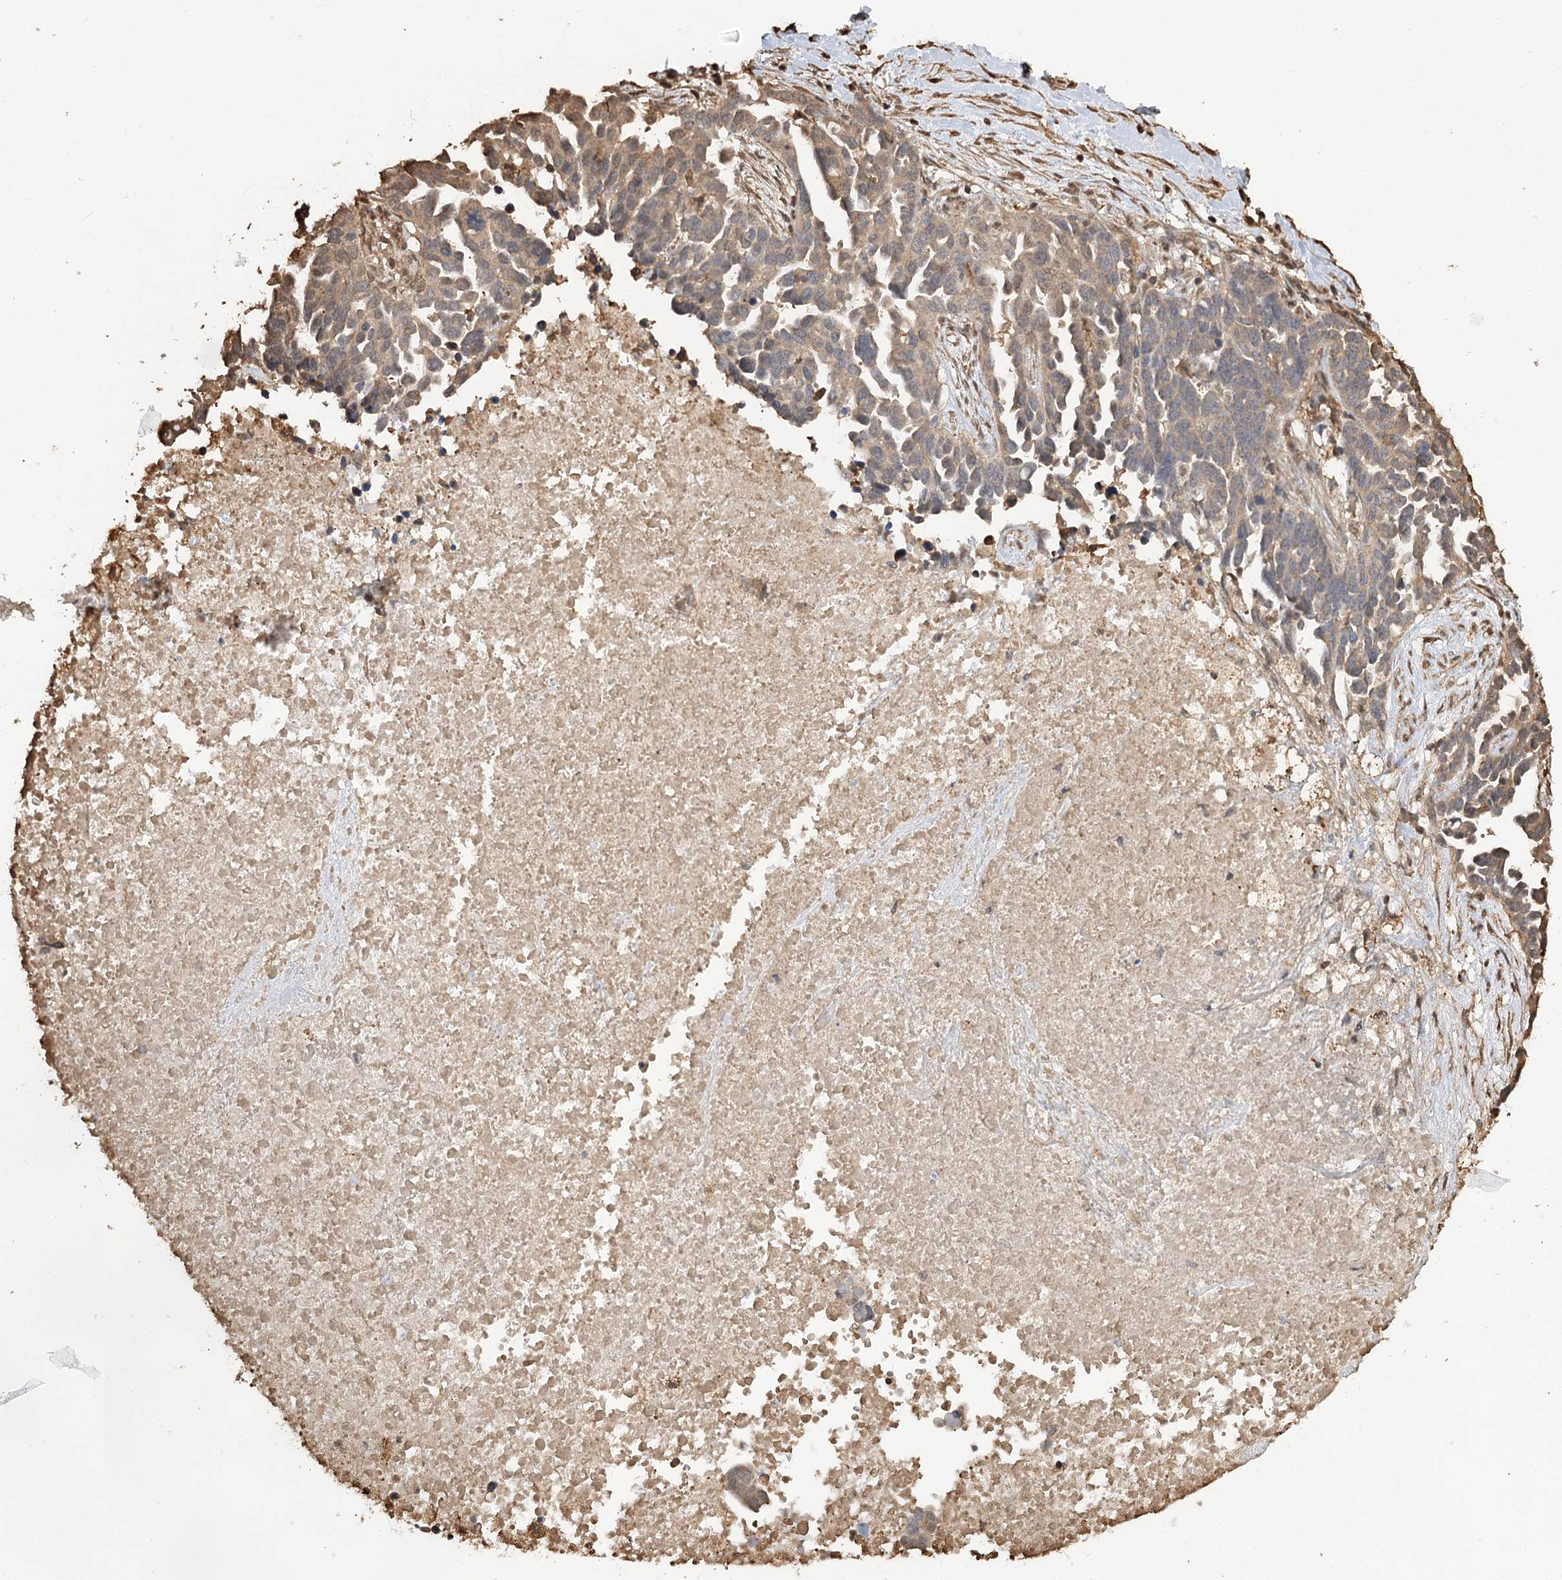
{"staining": {"intensity": "weak", "quantity": ">75%", "location": "cytoplasmic/membranous"}, "tissue": "ovarian cancer", "cell_type": "Tumor cells", "image_type": "cancer", "snomed": [{"axis": "morphology", "description": "Cystadenocarcinoma, serous, NOS"}, {"axis": "topography", "description": "Ovary"}], "caption": "A brown stain labels weak cytoplasmic/membranous staining of a protein in human ovarian serous cystadenocarcinoma tumor cells.", "gene": "PLCH1", "patient": {"sex": "female", "age": 54}}